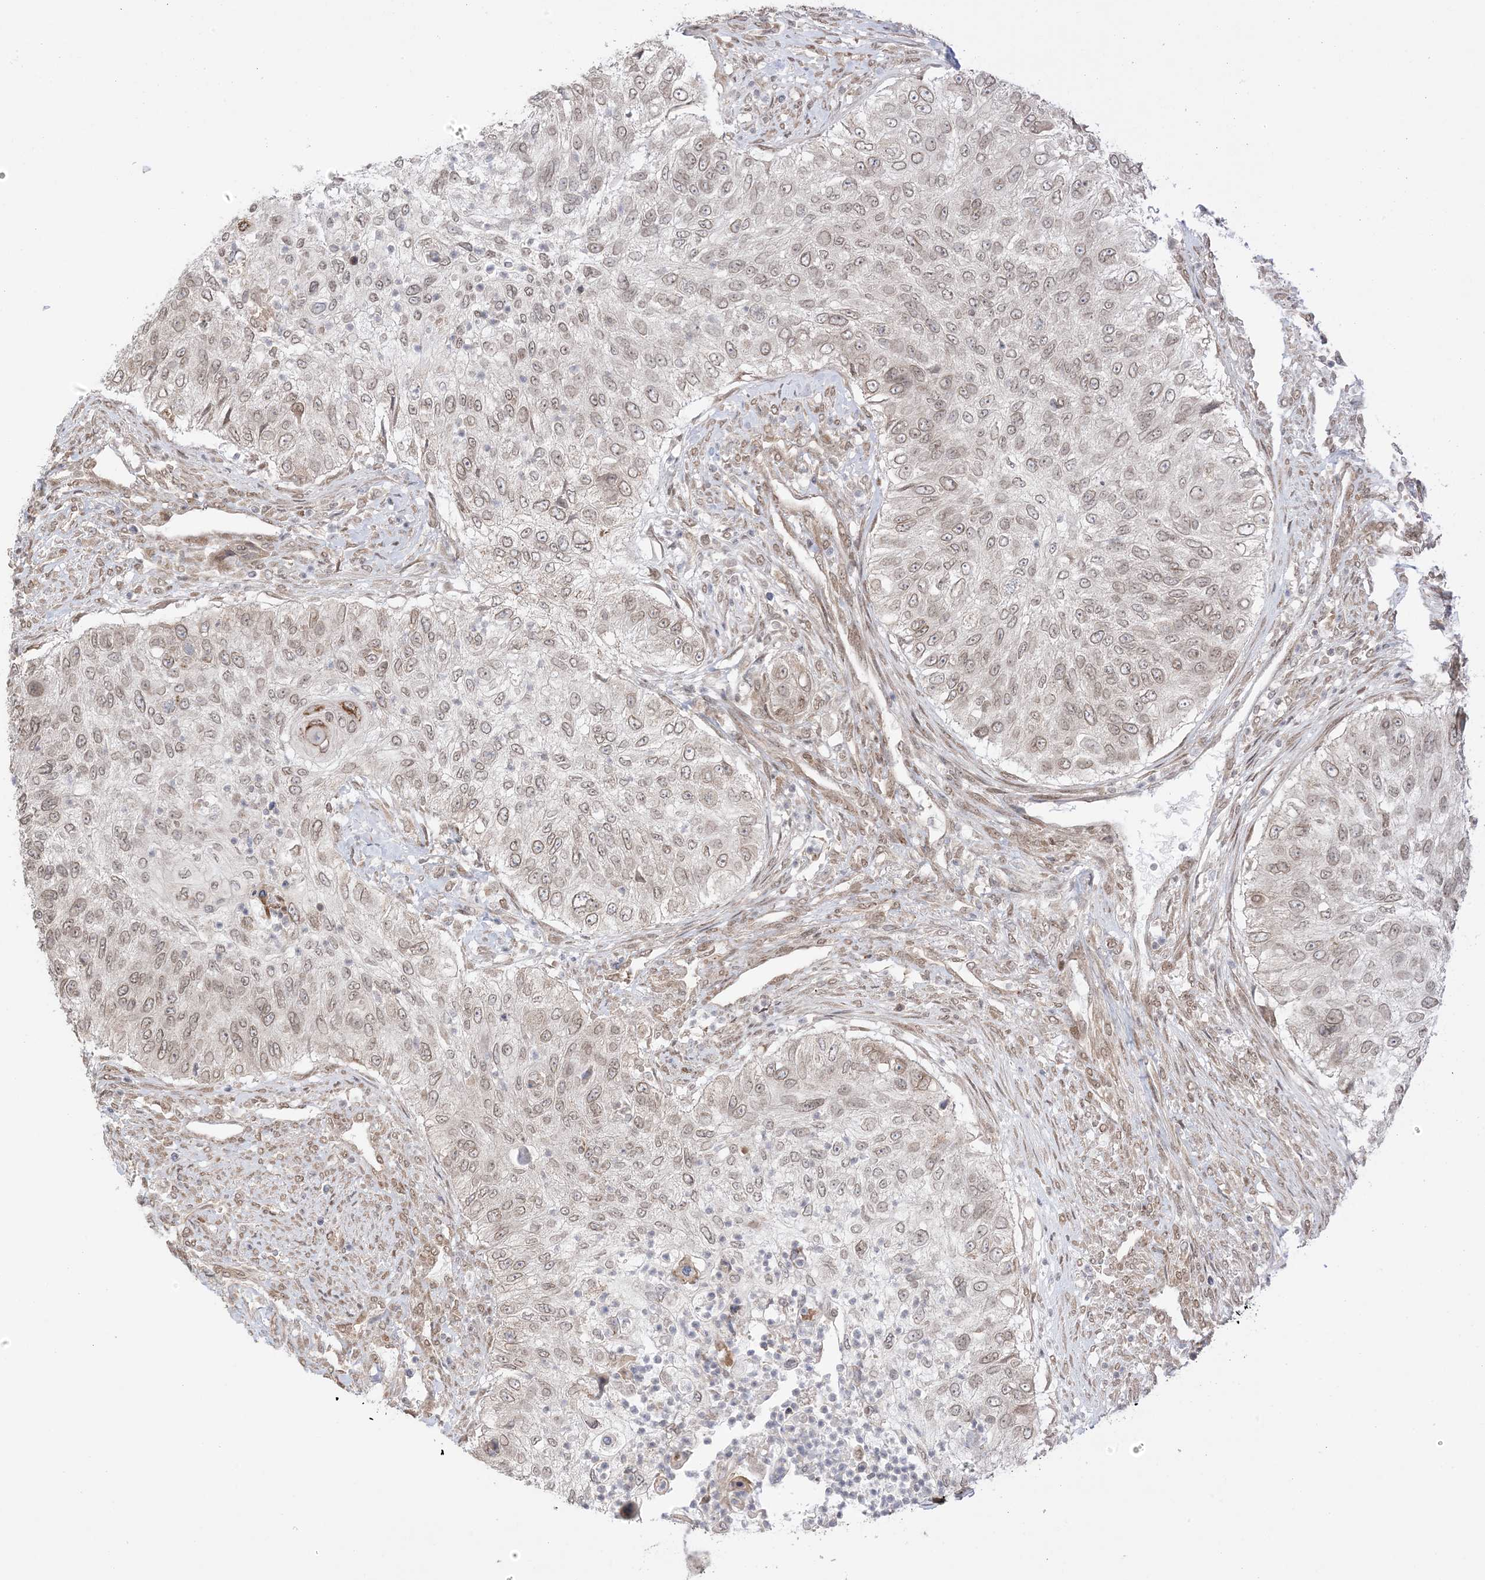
{"staining": {"intensity": "weak", "quantity": ">75%", "location": "cytoplasmic/membranous,nuclear"}, "tissue": "urothelial cancer", "cell_type": "Tumor cells", "image_type": "cancer", "snomed": [{"axis": "morphology", "description": "Urothelial carcinoma, High grade"}, {"axis": "topography", "description": "Urinary bladder"}], "caption": "Human urothelial cancer stained with a brown dye exhibits weak cytoplasmic/membranous and nuclear positive positivity in approximately >75% of tumor cells.", "gene": "UBE2E2", "patient": {"sex": "female", "age": 60}}